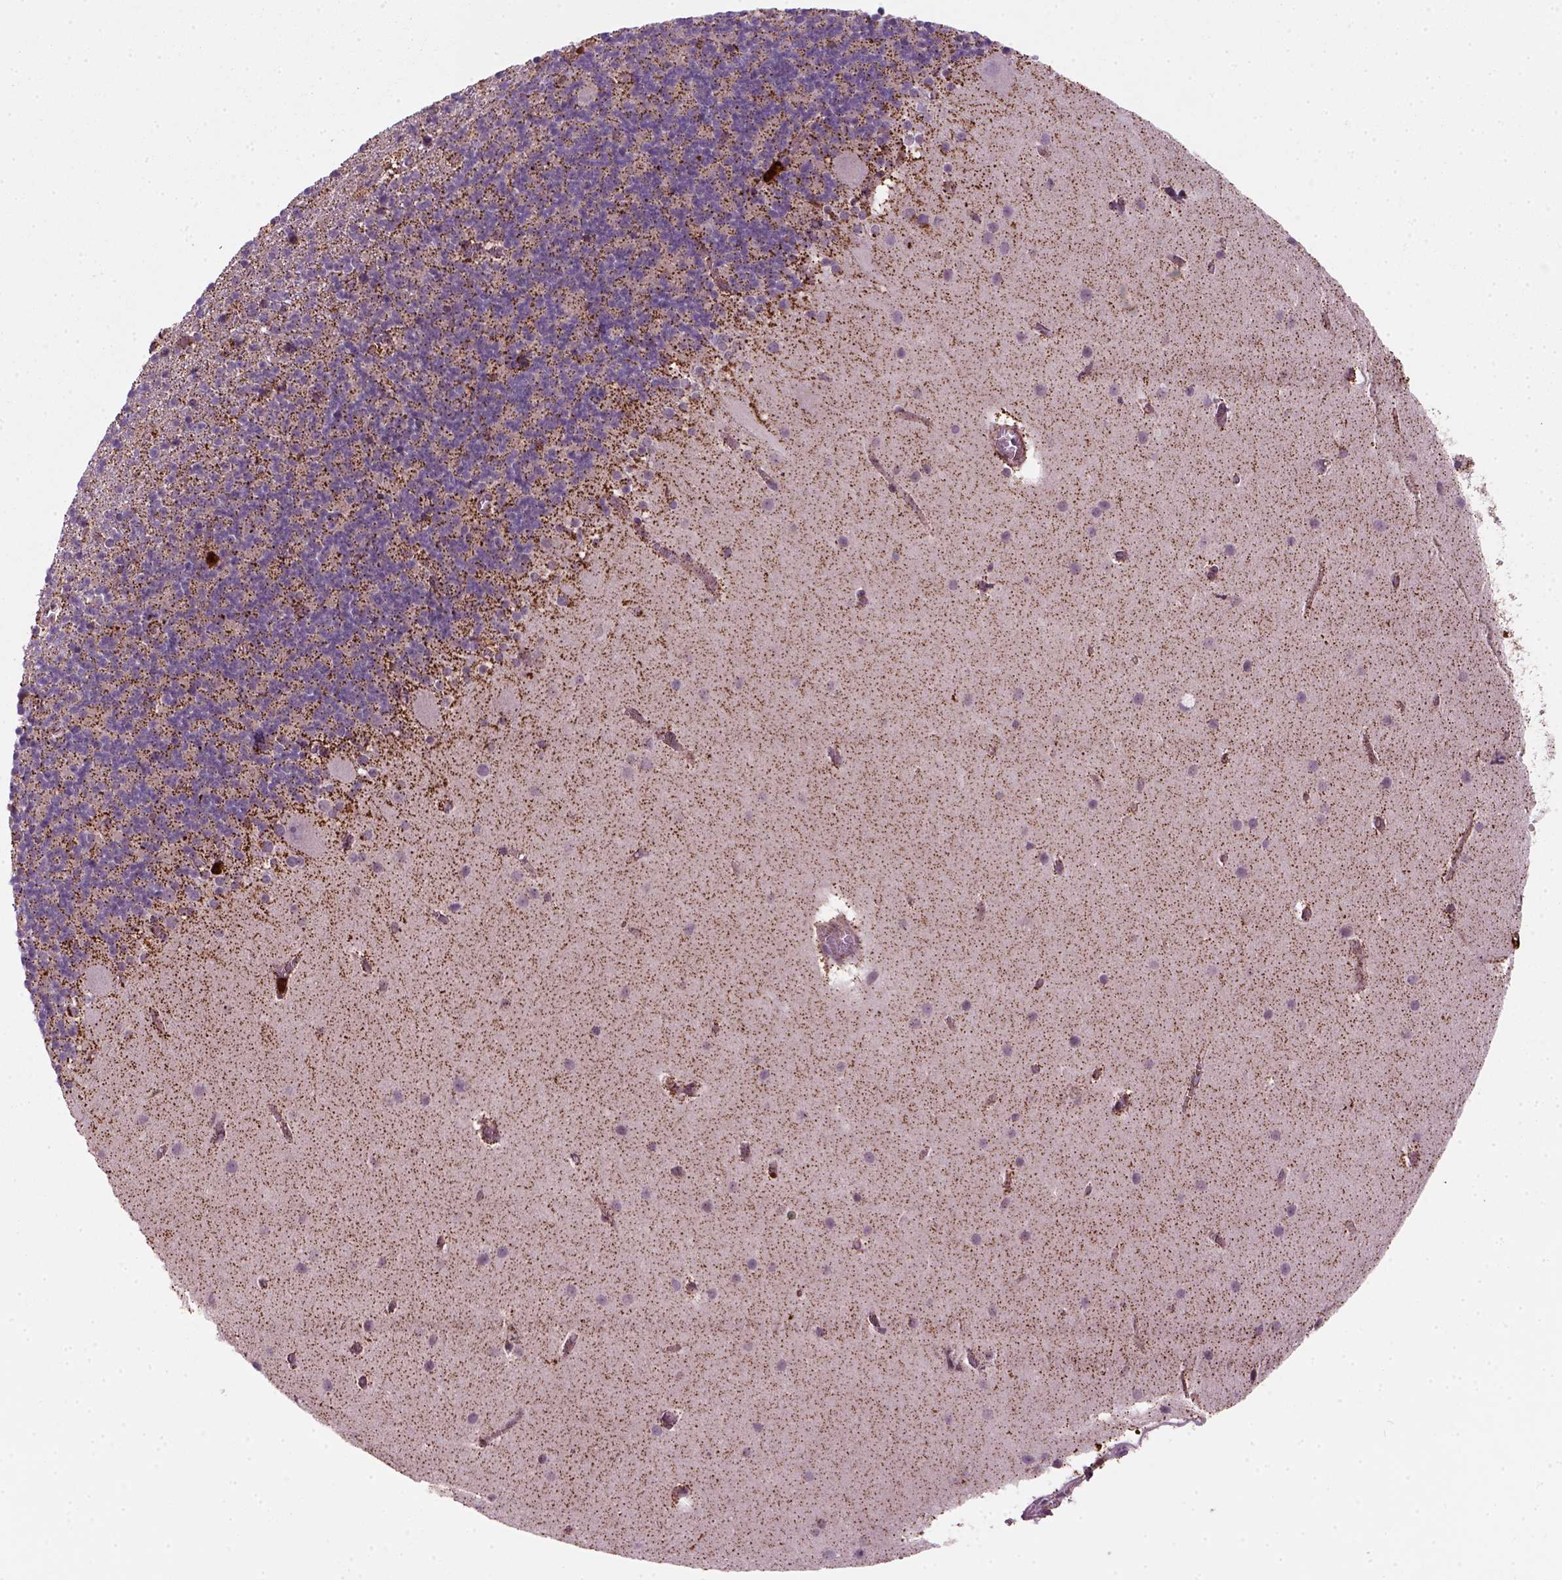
{"staining": {"intensity": "negative", "quantity": "none", "location": "none"}, "tissue": "cerebellum", "cell_type": "Cells in granular layer", "image_type": "normal", "snomed": [{"axis": "morphology", "description": "Normal tissue, NOS"}, {"axis": "topography", "description": "Cerebellum"}], "caption": "Cells in granular layer show no significant protein staining in normal cerebellum.", "gene": "NUDT16L1", "patient": {"sex": "male", "age": 70}}